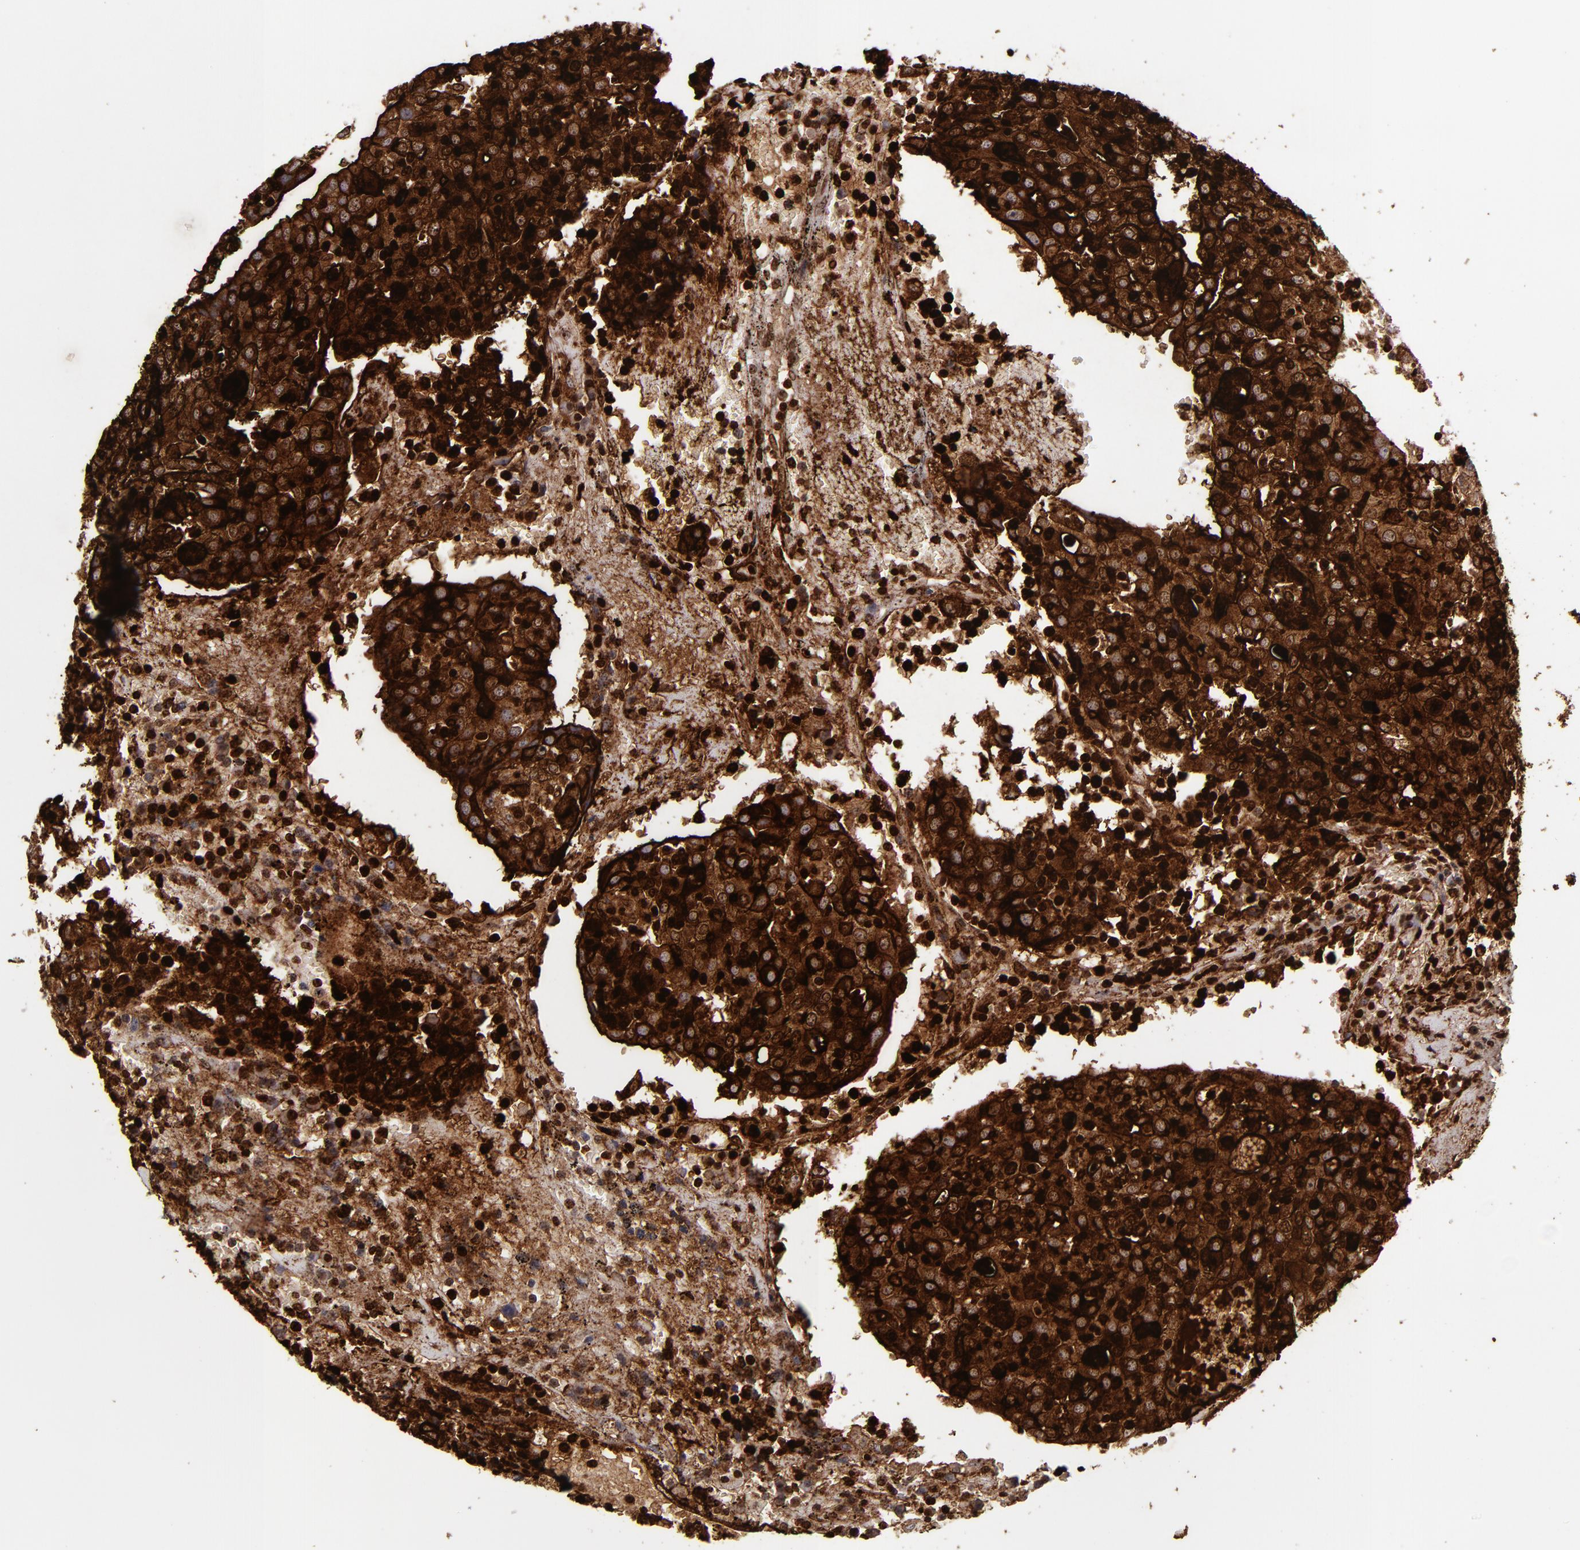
{"staining": {"intensity": "strong", "quantity": ">75%", "location": "cytoplasmic/membranous"}, "tissue": "head and neck cancer", "cell_type": "Tumor cells", "image_type": "cancer", "snomed": [{"axis": "morphology", "description": "Adenocarcinoma, NOS"}, {"axis": "topography", "description": "Salivary gland"}, {"axis": "topography", "description": "Head-Neck"}], "caption": "Head and neck cancer was stained to show a protein in brown. There is high levels of strong cytoplasmic/membranous staining in approximately >75% of tumor cells.", "gene": "MFGE8", "patient": {"sex": "female", "age": 65}}